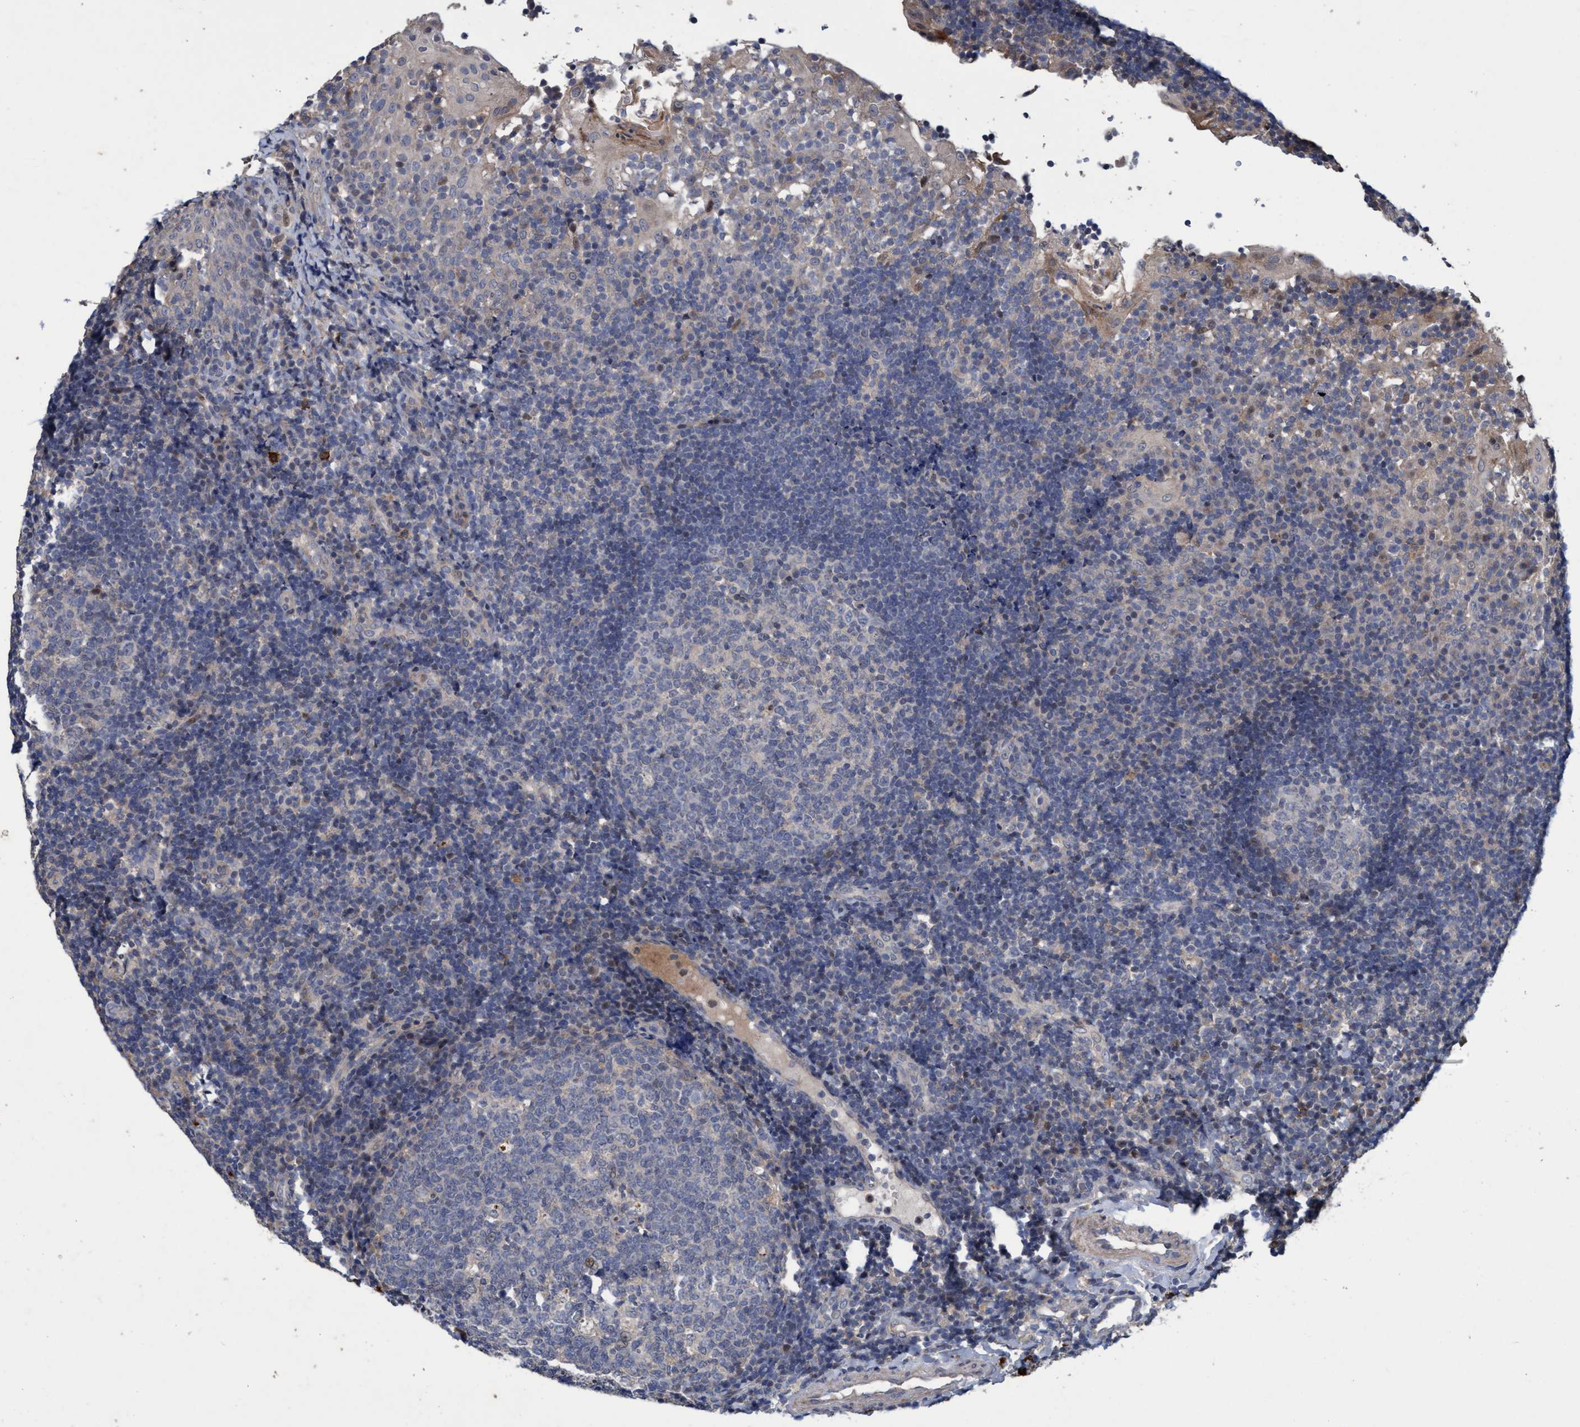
{"staining": {"intensity": "negative", "quantity": "none", "location": "none"}, "tissue": "tonsil", "cell_type": "Germinal center cells", "image_type": "normal", "snomed": [{"axis": "morphology", "description": "Normal tissue, NOS"}, {"axis": "topography", "description": "Tonsil"}], "caption": "IHC of normal human tonsil shows no positivity in germinal center cells. The staining was performed using DAB to visualize the protein expression in brown, while the nuclei were stained in blue with hematoxylin (Magnification: 20x).", "gene": "ZNF677", "patient": {"sex": "female", "age": 40}}